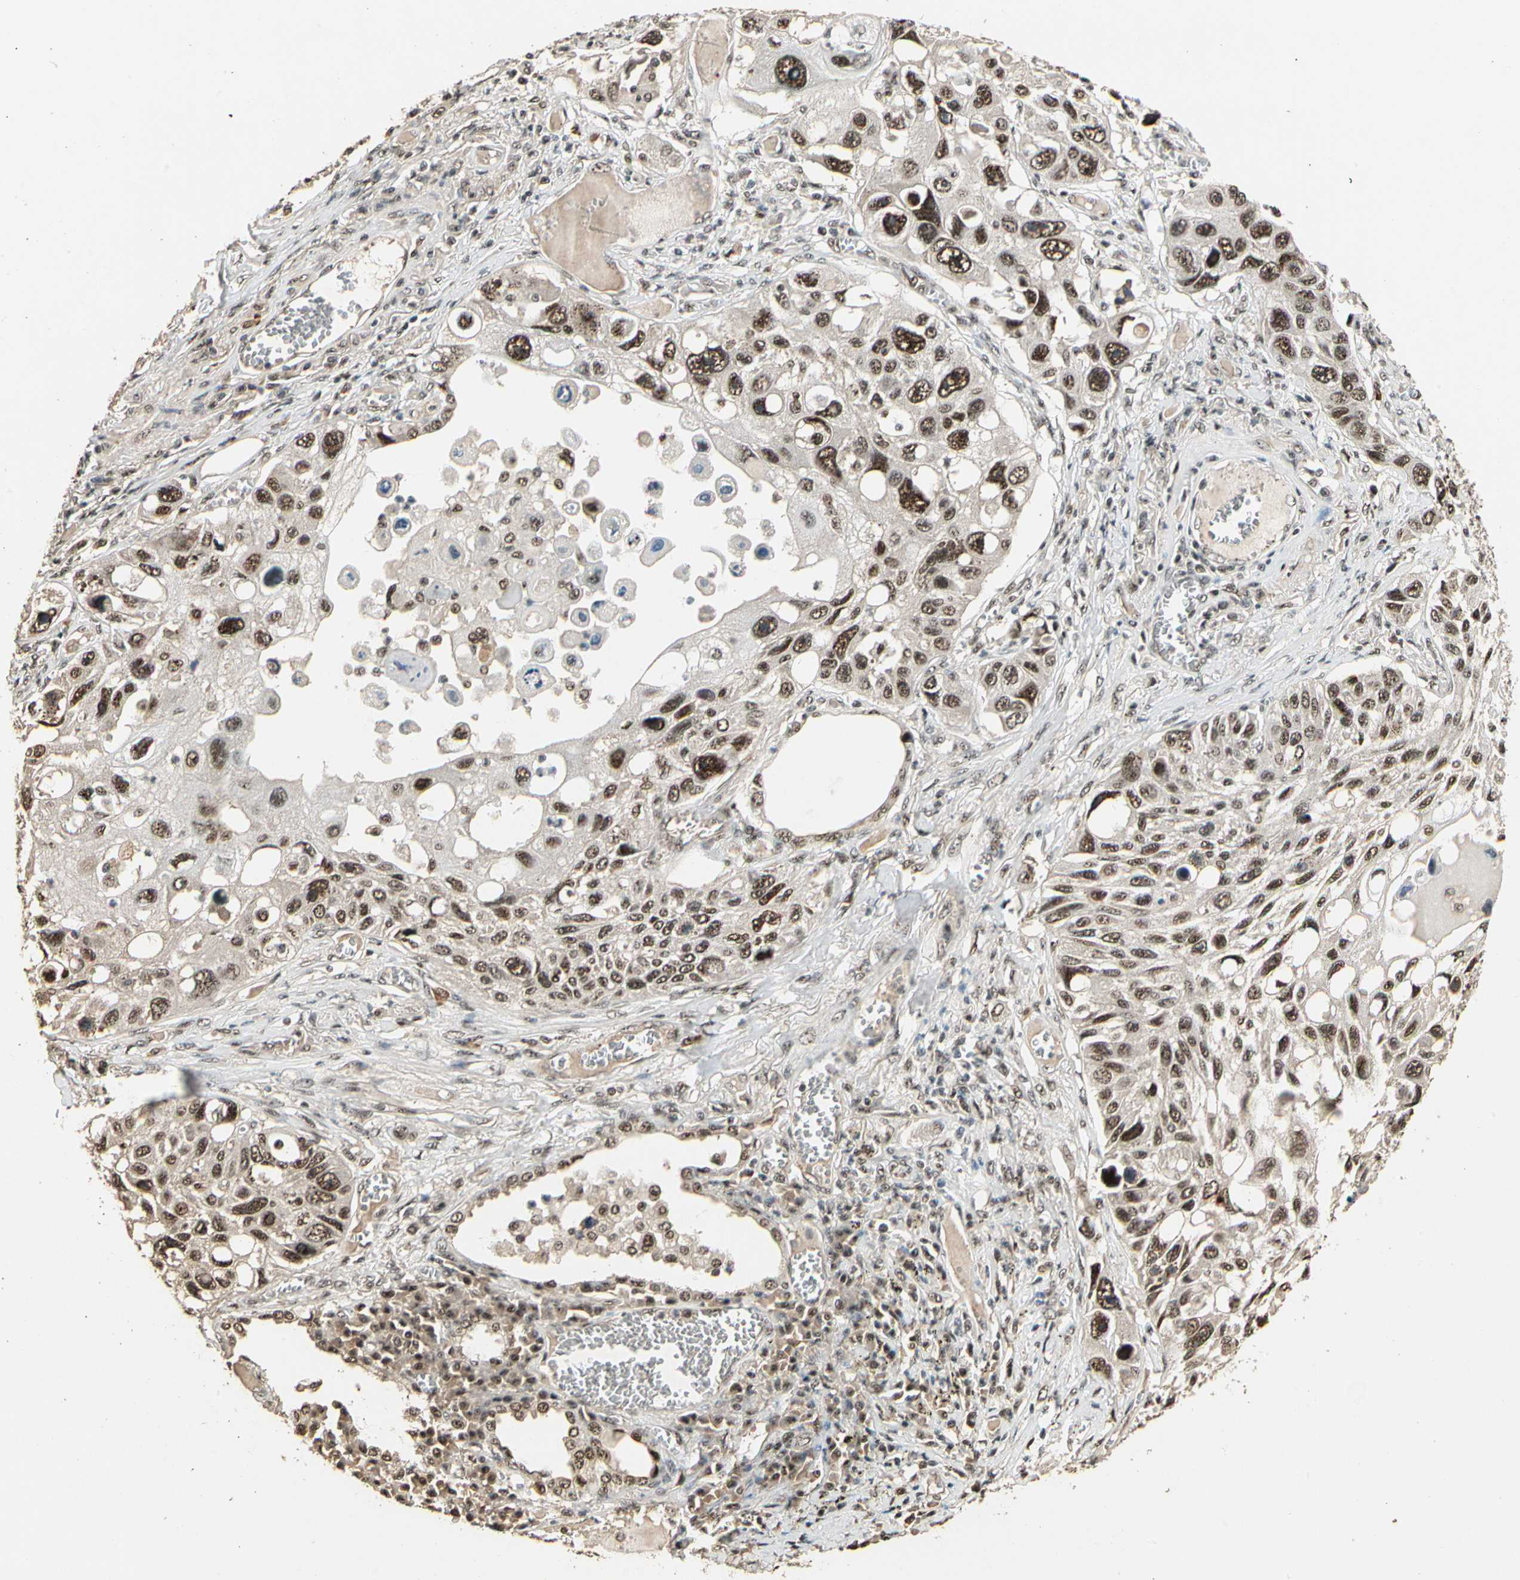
{"staining": {"intensity": "strong", "quantity": ">75%", "location": "nuclear"}, "tissue": "lung cancer", "cell_type": "Tumor cells", "image_type": "cancer", "snomed": [{"axis": "morphology", "description": "Squamous cell carcinoma, NOS"}, {"axis": "topography", "description": "Lung"}], "caption": "An immunohistochemistry (IHC) image of neoplastic tissue is shown. Protein staining in brown shows strong nuclear positivity in lung cancer within tumor cells. (Stains: DAB in brown, nuclei in blue, Microscopy: brightfield microscopy at high magnification).", "gene": "RBM25", "patient": {"sex": "male", "age": 71}}